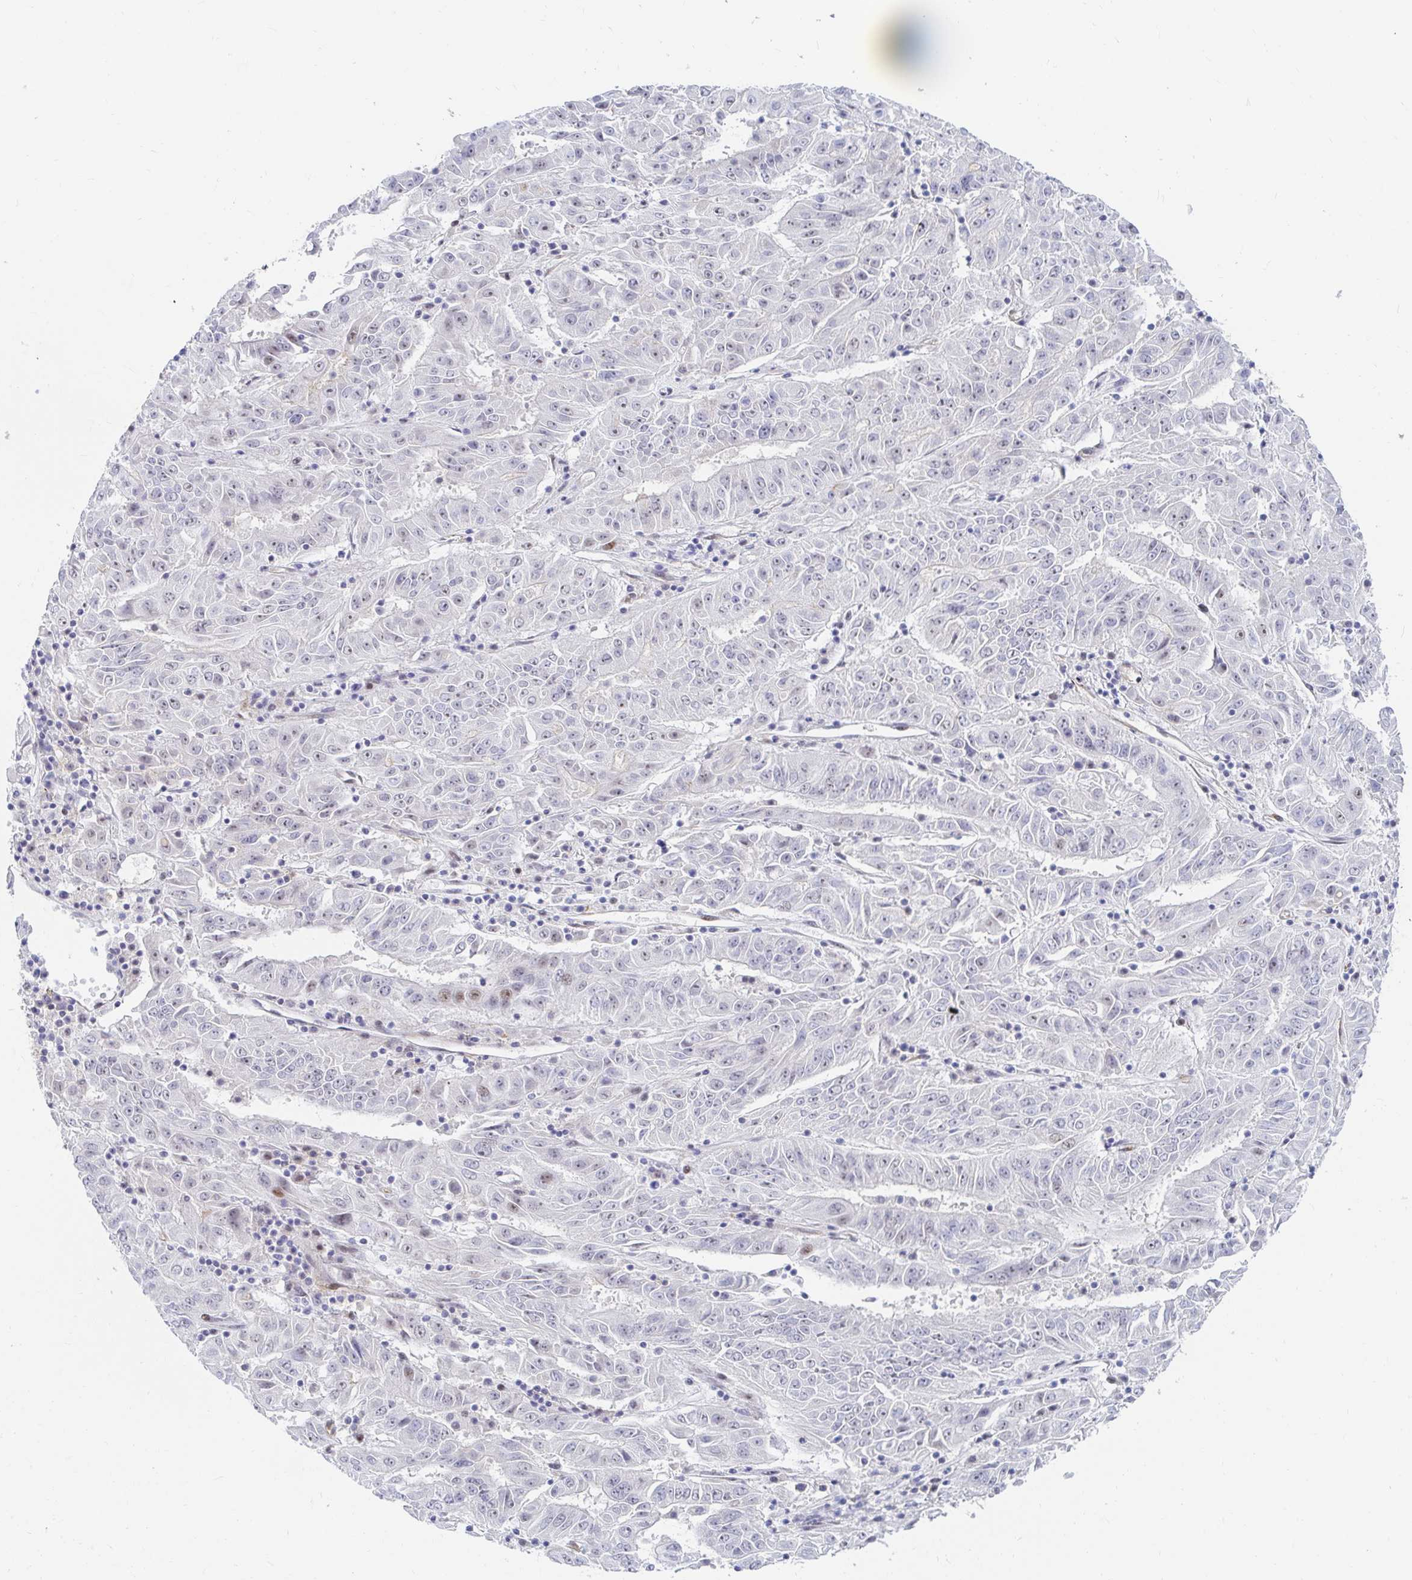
{"staining": {"intensity": "weak", "quantity": "<25%", "location": "nuclear"}, "tissue": "pancreatic cancer", "cell_type": "Tumor cells", "image_type": "cancer", "snomed": [{"axis": "morphology", "description": "Adenocarcinoma, NOS"}, {"axis": "topography", "description": "Pancreas"}], "caption": "IHC of adenocarcinoma (pancreatic) displays no positivity in tumor cells.", "gene": "COL28A1", "patient": {"sex": "male", "age": 63}}